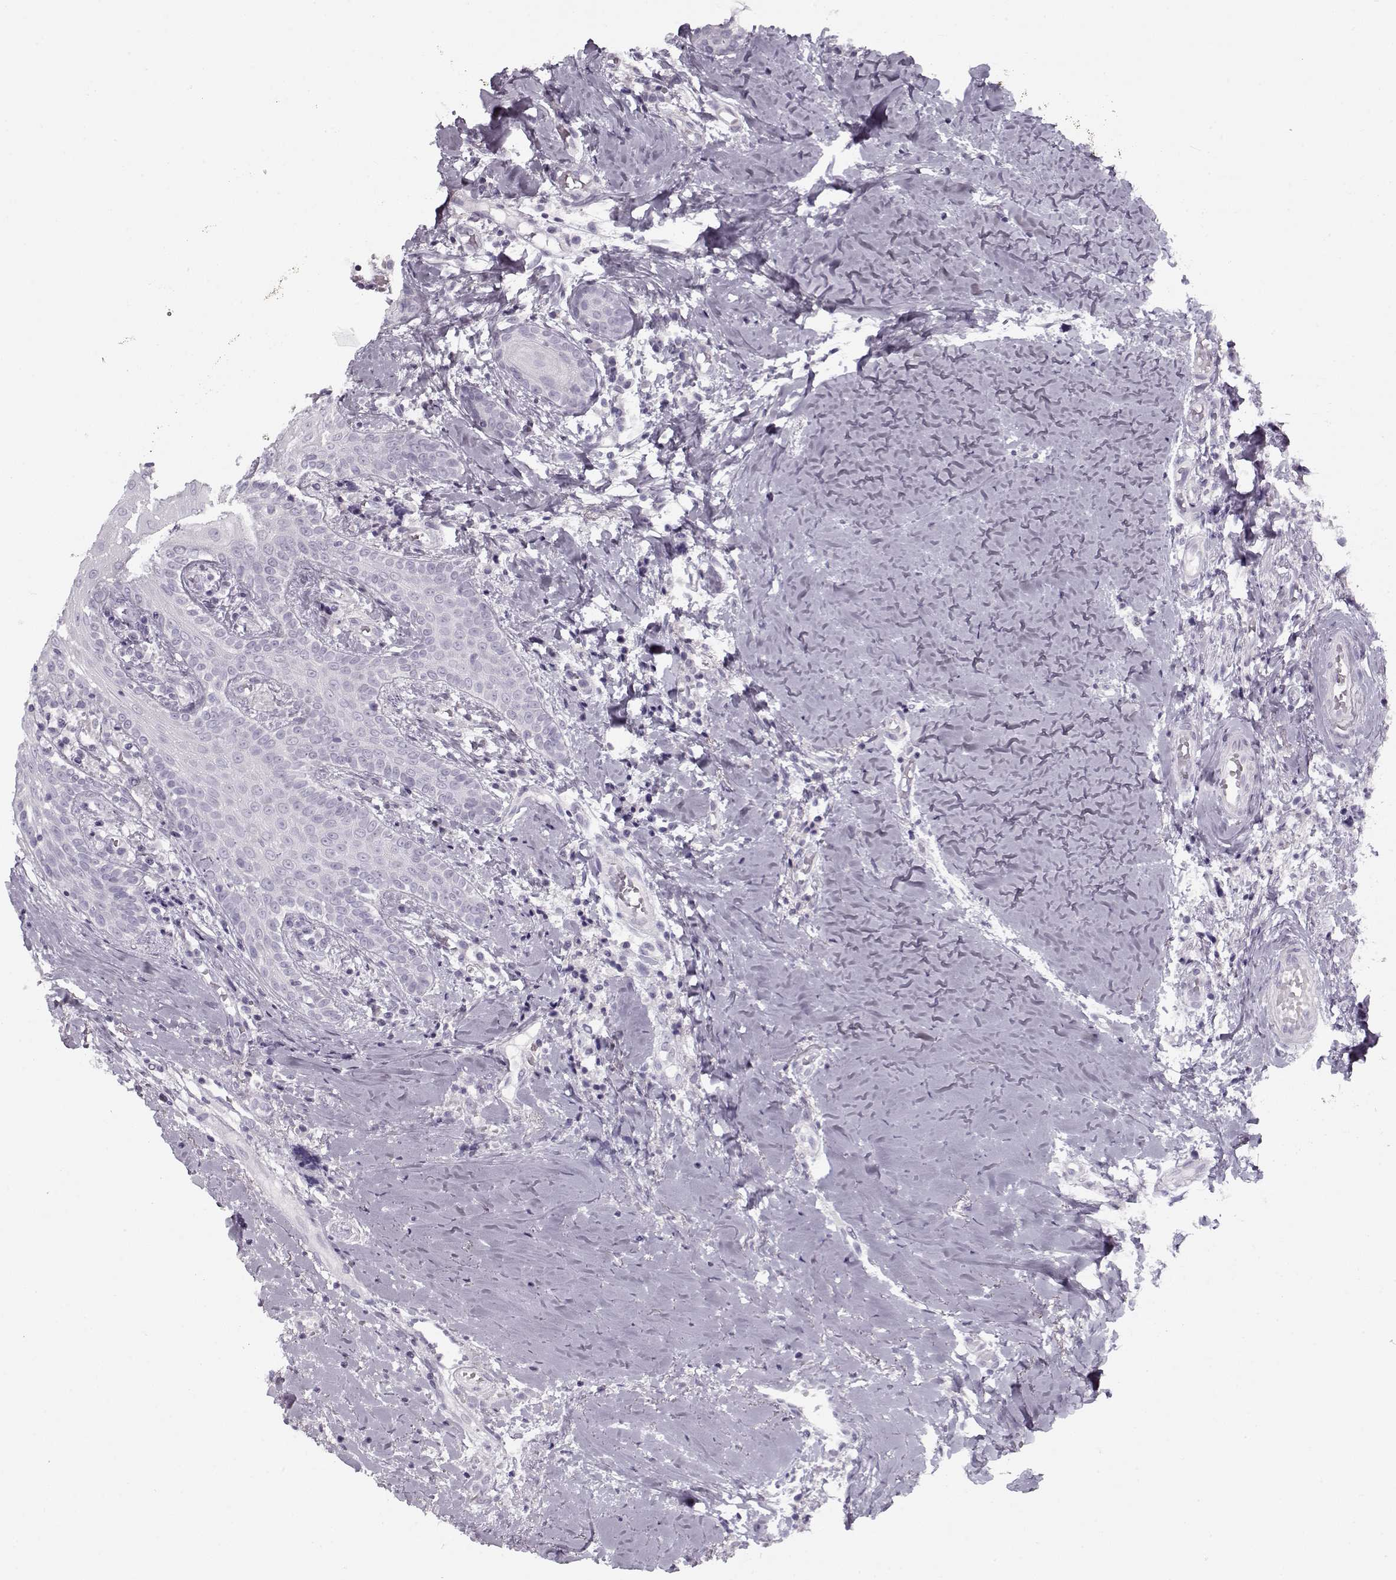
{"staining": {"intensity": "negative", "quantity": "none", "location": "none"}, "tissue": "head and neck cancer", "cell_type": "Tumor cells", "image_type": "cancer", "snomed": [{"axis": "morphology", "description": "Normal tissue, NOS"}, {"axis": "morphology", "description": "Squamous cell carcinoma, NOS"}, {"axis": "topography", "description": "Oral tissue"}, {"axis": "topography", "description": "Salivary gland"}, {"axis": "topography", "description": "Head-Neck"}], "caption": "Immunohistochemistry (IHC) histopathology image of neoplastic tissue: human head and neck cancer stained with DAB (3,3'-diaminobenzidine) exhibits no significant protein staining in tumor cells.", "gene": "PNMT", "patient": {"sex": "female", "age": 62}}